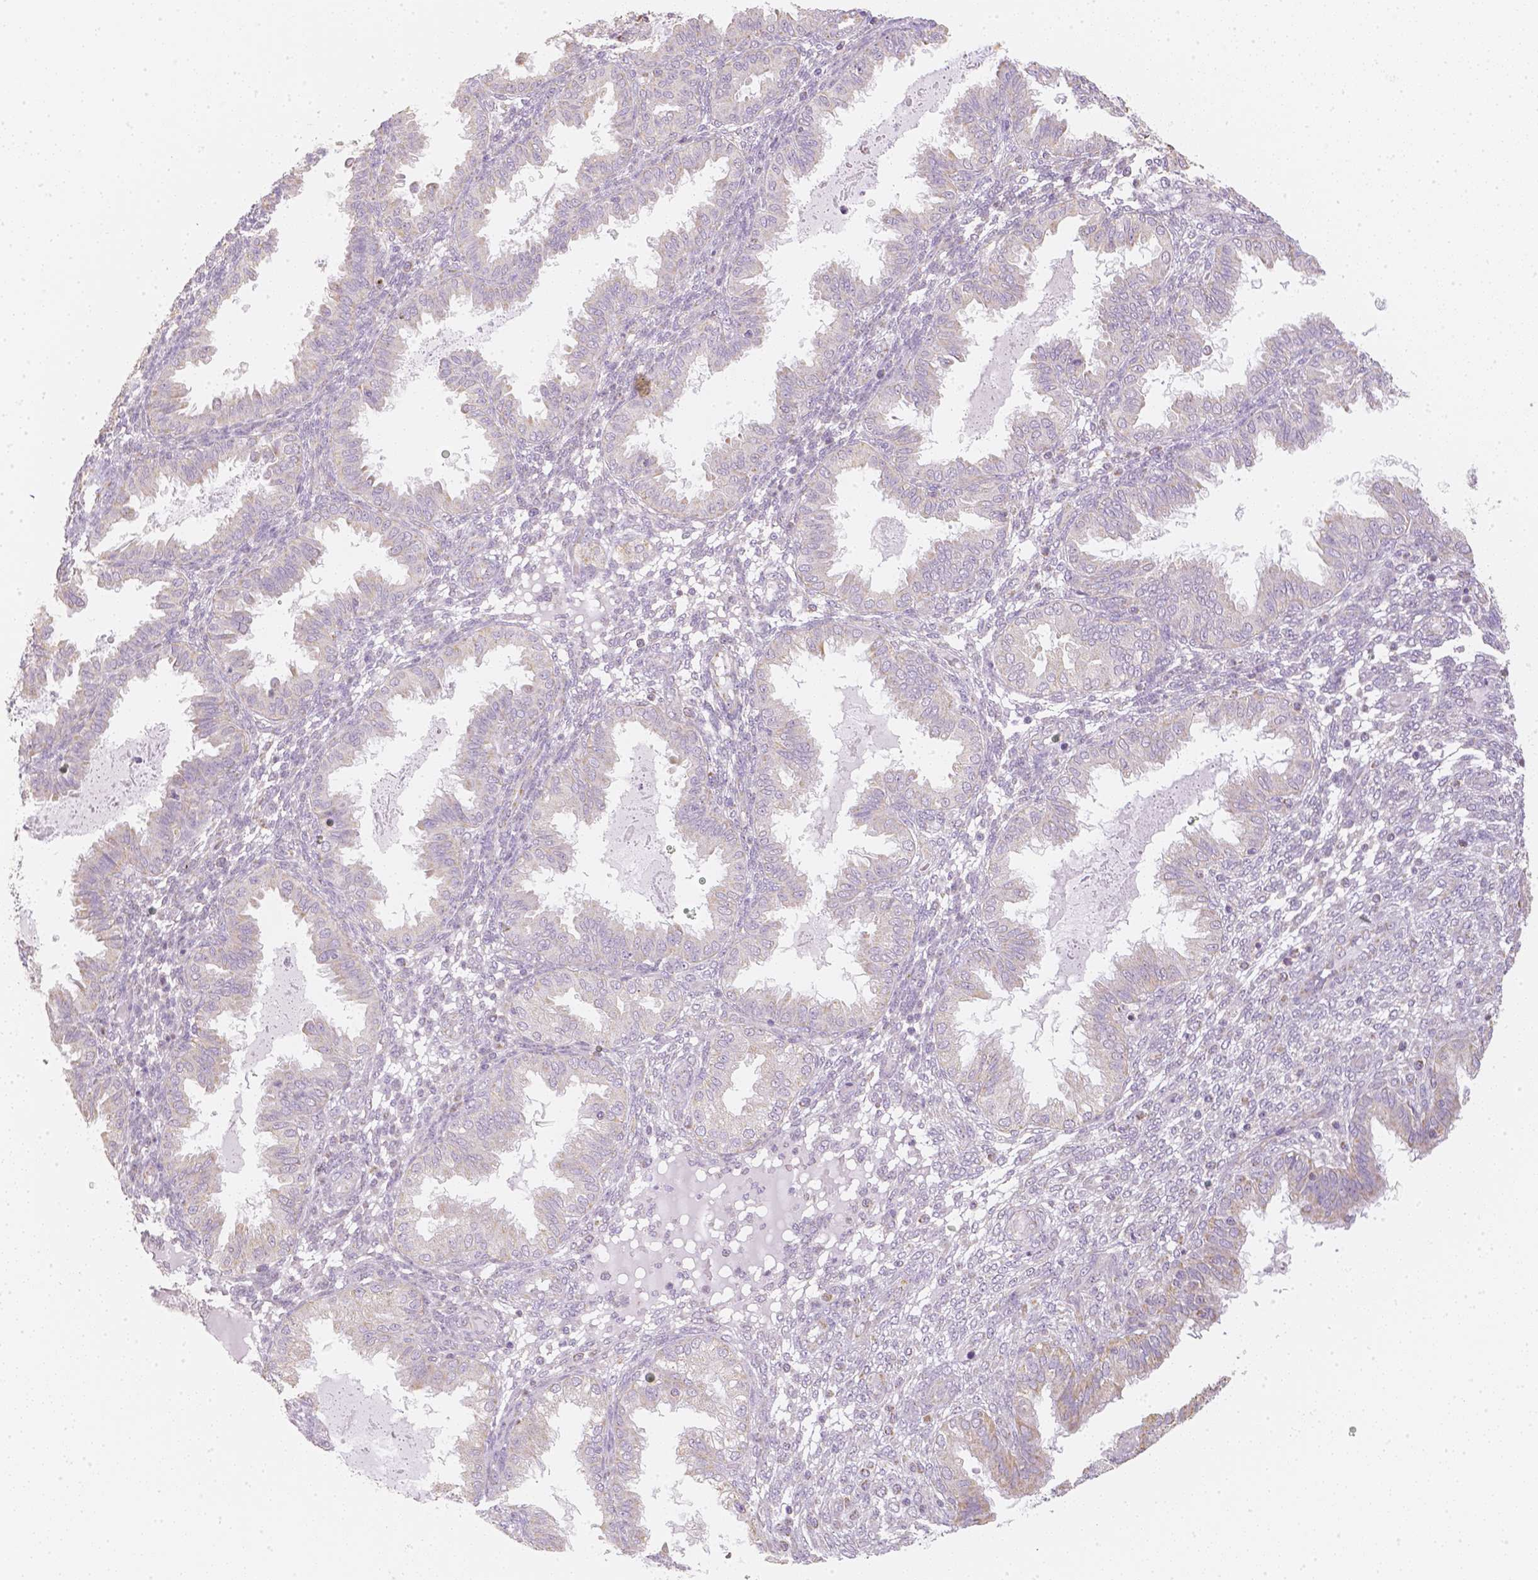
{"staining": {"intensity": "negative", "quantity": "none", "location": "none"}, "tissue": "endometrium", "cell_type": "Cells in endometrial stroma", "image_type": "normal", "snomed": [{"axis": "morphology", "description": "Normal tissue, NOS"}, {"axis": "topography", "description": "Endometrium"}], "caption": "A high-resolution photomicrograph shows immunohistochemistry staining of unremarkable endometrium, which demonstrates no significant staining in cells in endometrial stroma.", "gene": "NVL", "patient": {"sex": "female", "age": 33}}